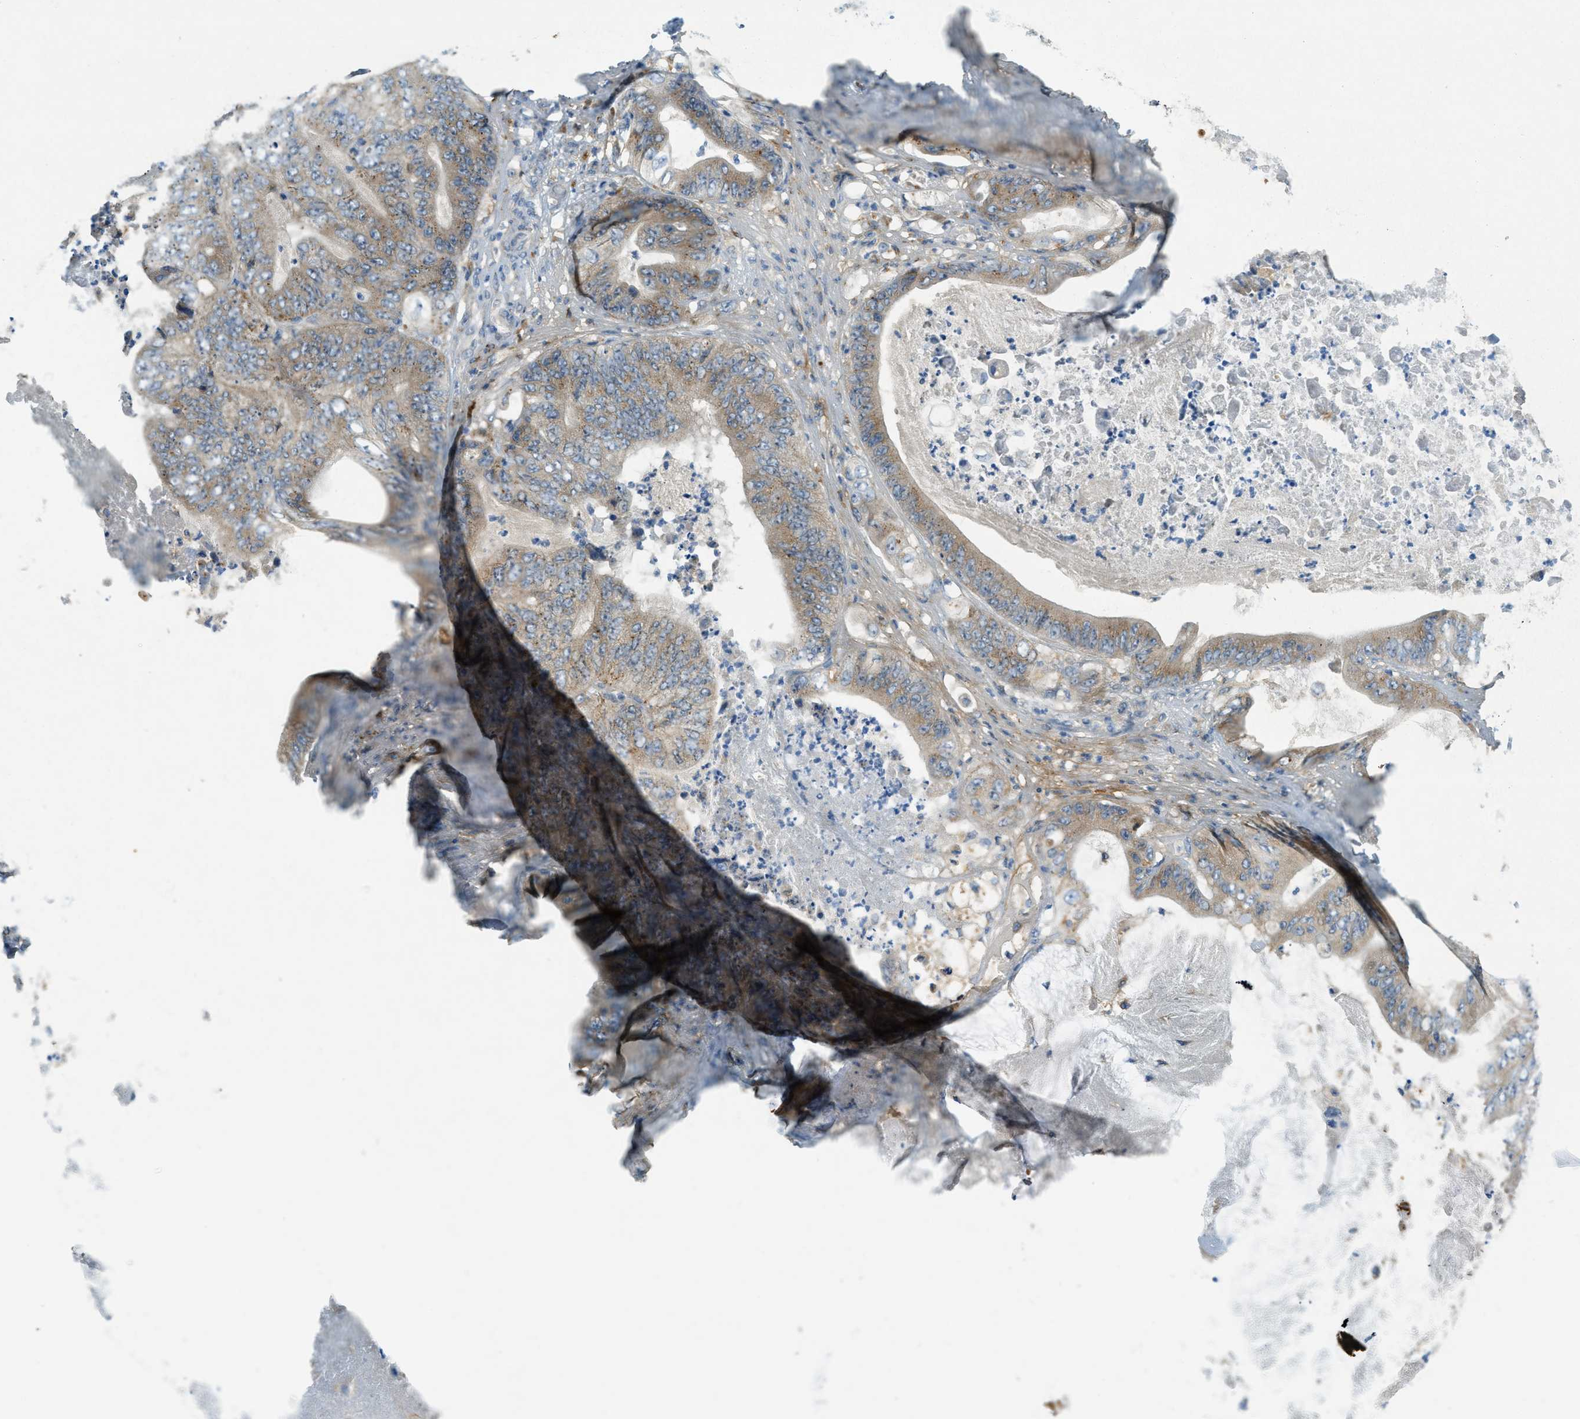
{"staining": {"intensity": "weak", "quantity": ">75%", "location": "cytoplasmic/membranous"}, "tissue": "stomach cancer", "cell_type": "Tumor cells", "image_type": "cancer", "snomed": [{"axis": "morphology", "description": "Adenocarcinoma, NOS"}, {"axis": "topography", "description": "Stomach"}], "caption": "High-power microscopy captured an immunohistochemistry (IHC) histopathology image of stomach cancer (adenocarcinoma), revealing weak cytoplasmic/membranous staining in approximately >75% of tumor cells.", "gene": "PLBD2", "patient": {"sex": "female", "age": 73}}